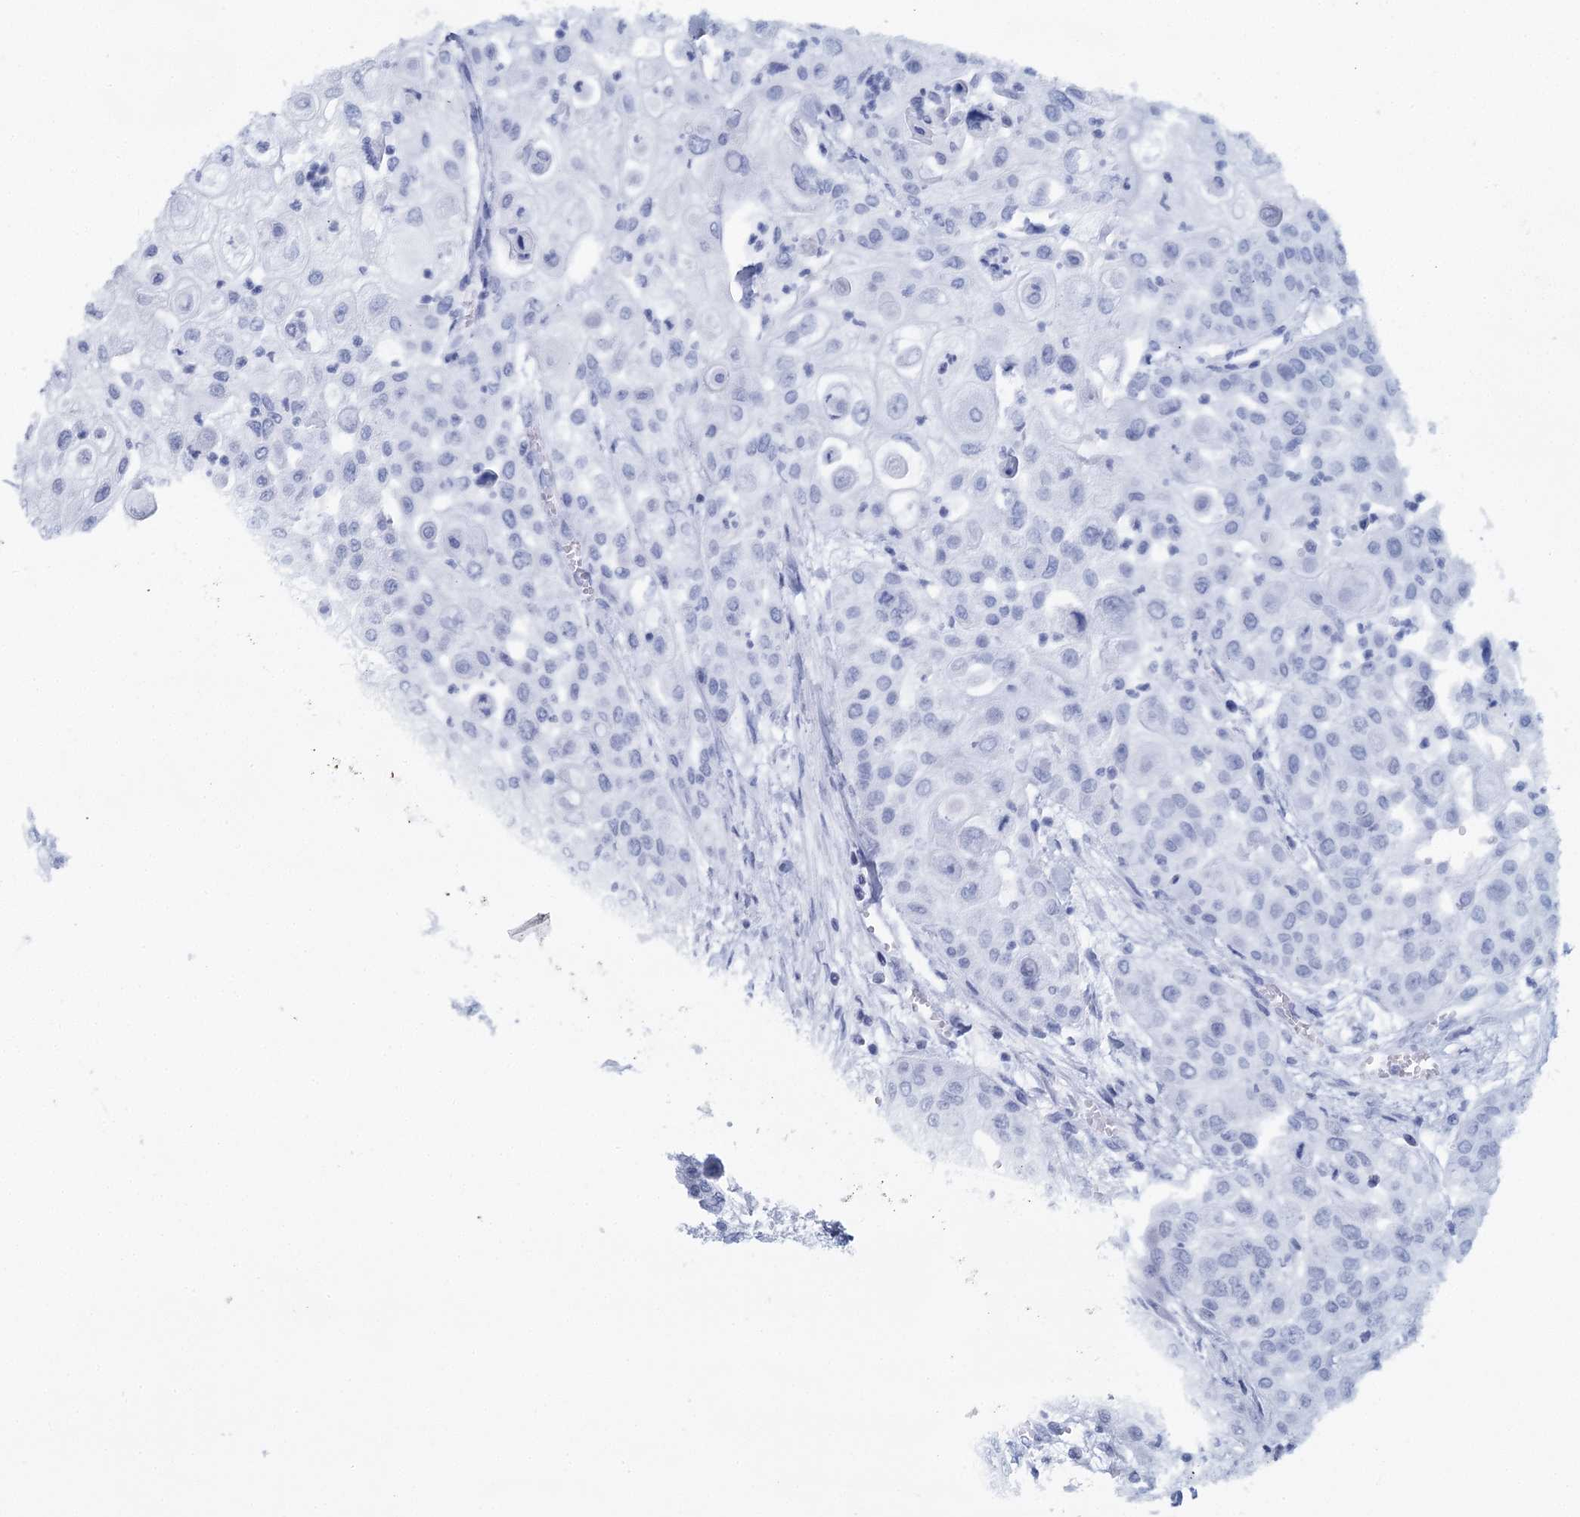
{"staining": {"intensity": "negative", "quantity": "none", "location": "none"}, "tissue": "urothelial cancer", "cell_type": "Tumor cells", "image_type": "cancer", "snomed": [{"axis": "morphology", "description": "Urothelial carcinoma, High grade"}, {"axis": "topography", "description": "Urinary bladder"}], "caption": "An IHC photomicrograph of urothelial cancer is shown. There is no staining in tumor cells of urothelial cancer.", "gene": "ANKRD16", "patient": {"sex": "female", "age": 79}}